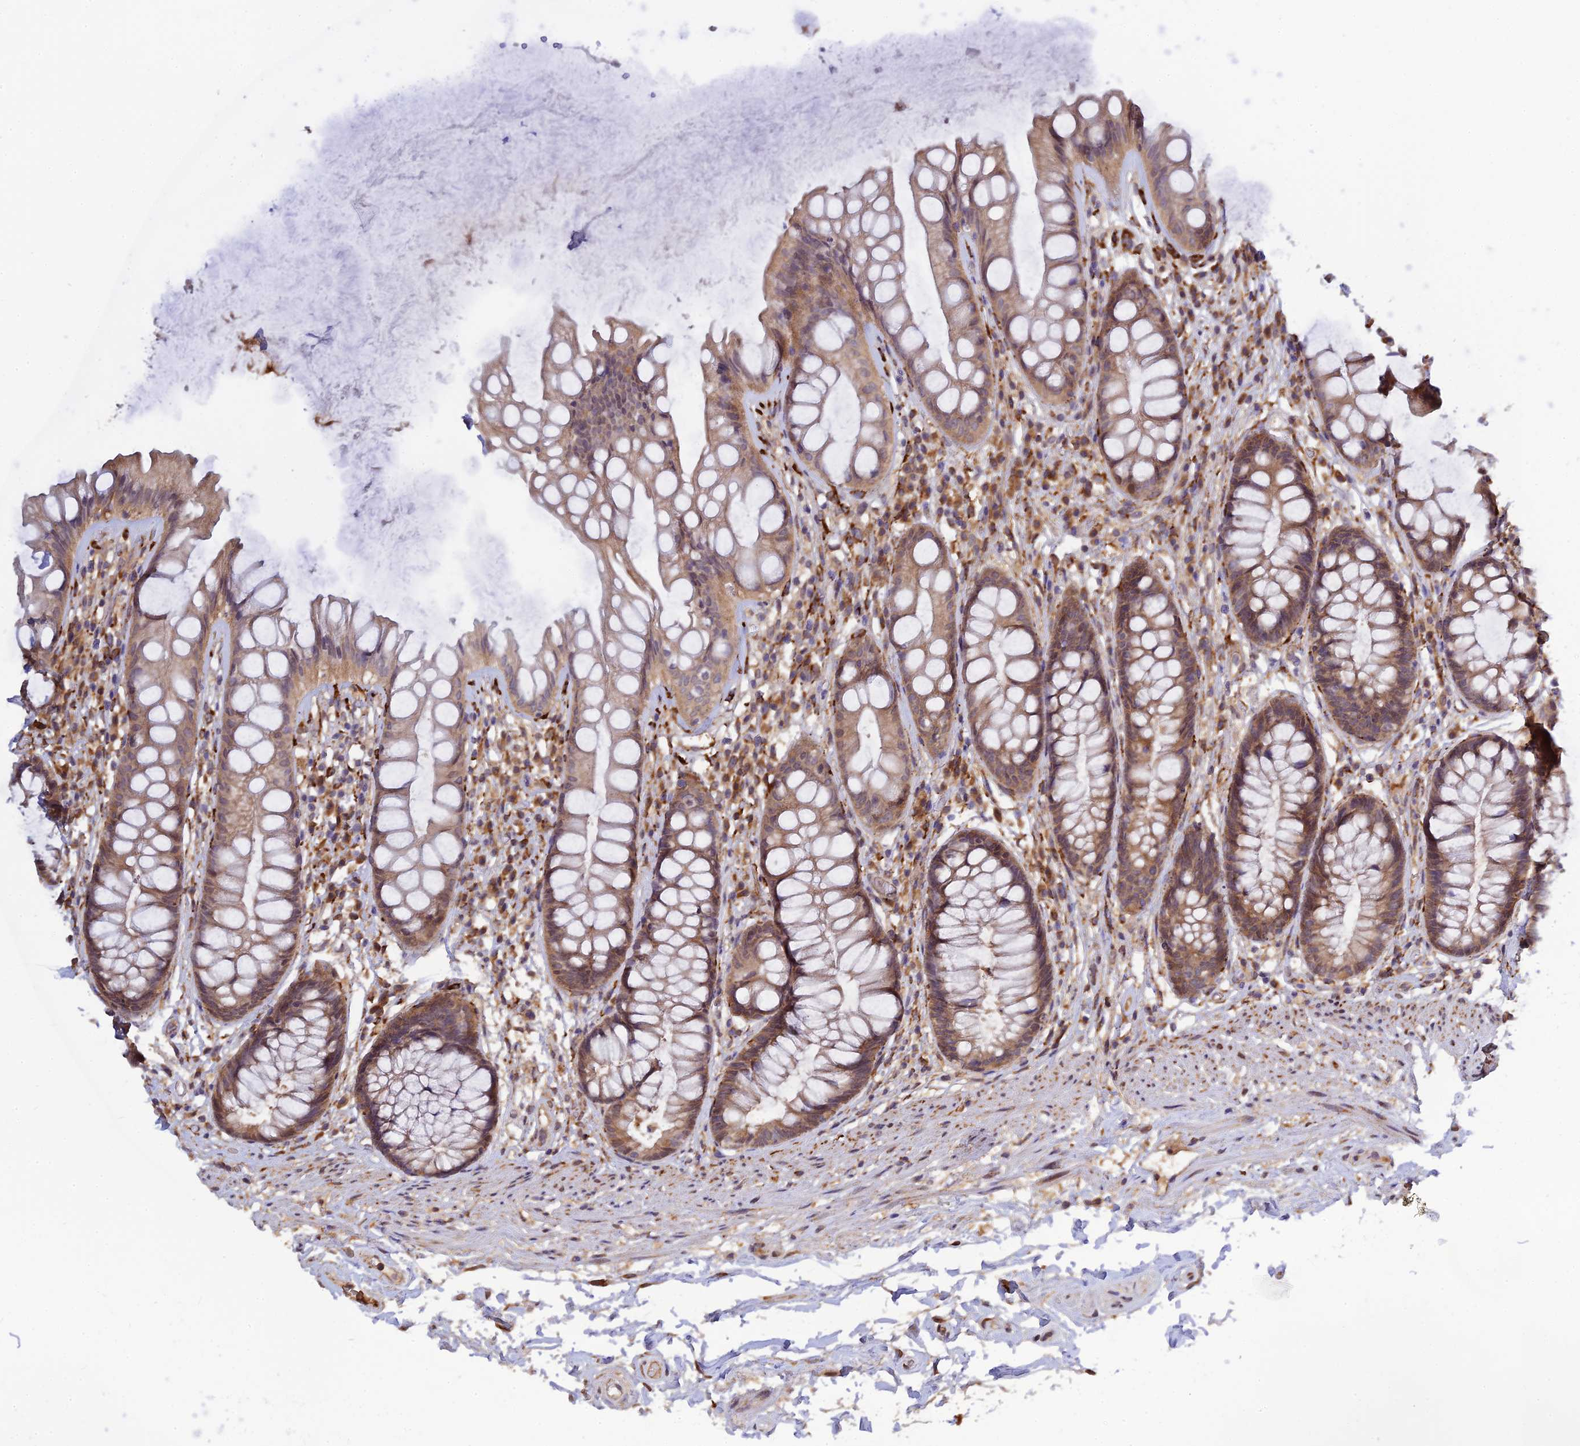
{"staining": {"intensity": "moderate", "quantity": ">75%", "location": "cytoplasmic/membranous"}, "tissue": "rectum", "cell_type": "Glandular cells", "image_type": "normal", "snomed": [{"axis": "morphology", "description": "Normal tissue, NOS"}, {"axis": "topography", "description": "Rectum"}], "caption": "This image exhibits unremarkable rectum stained with immunohistochemistry (IHC) to label a protein in brown. The cytoplasmic/membranous of glandular cells show moderate positivity for the protein. Nuclei are counter-stained blue.", "gene": "P3H3", "patient": {"sex": "male", "age": 74}}